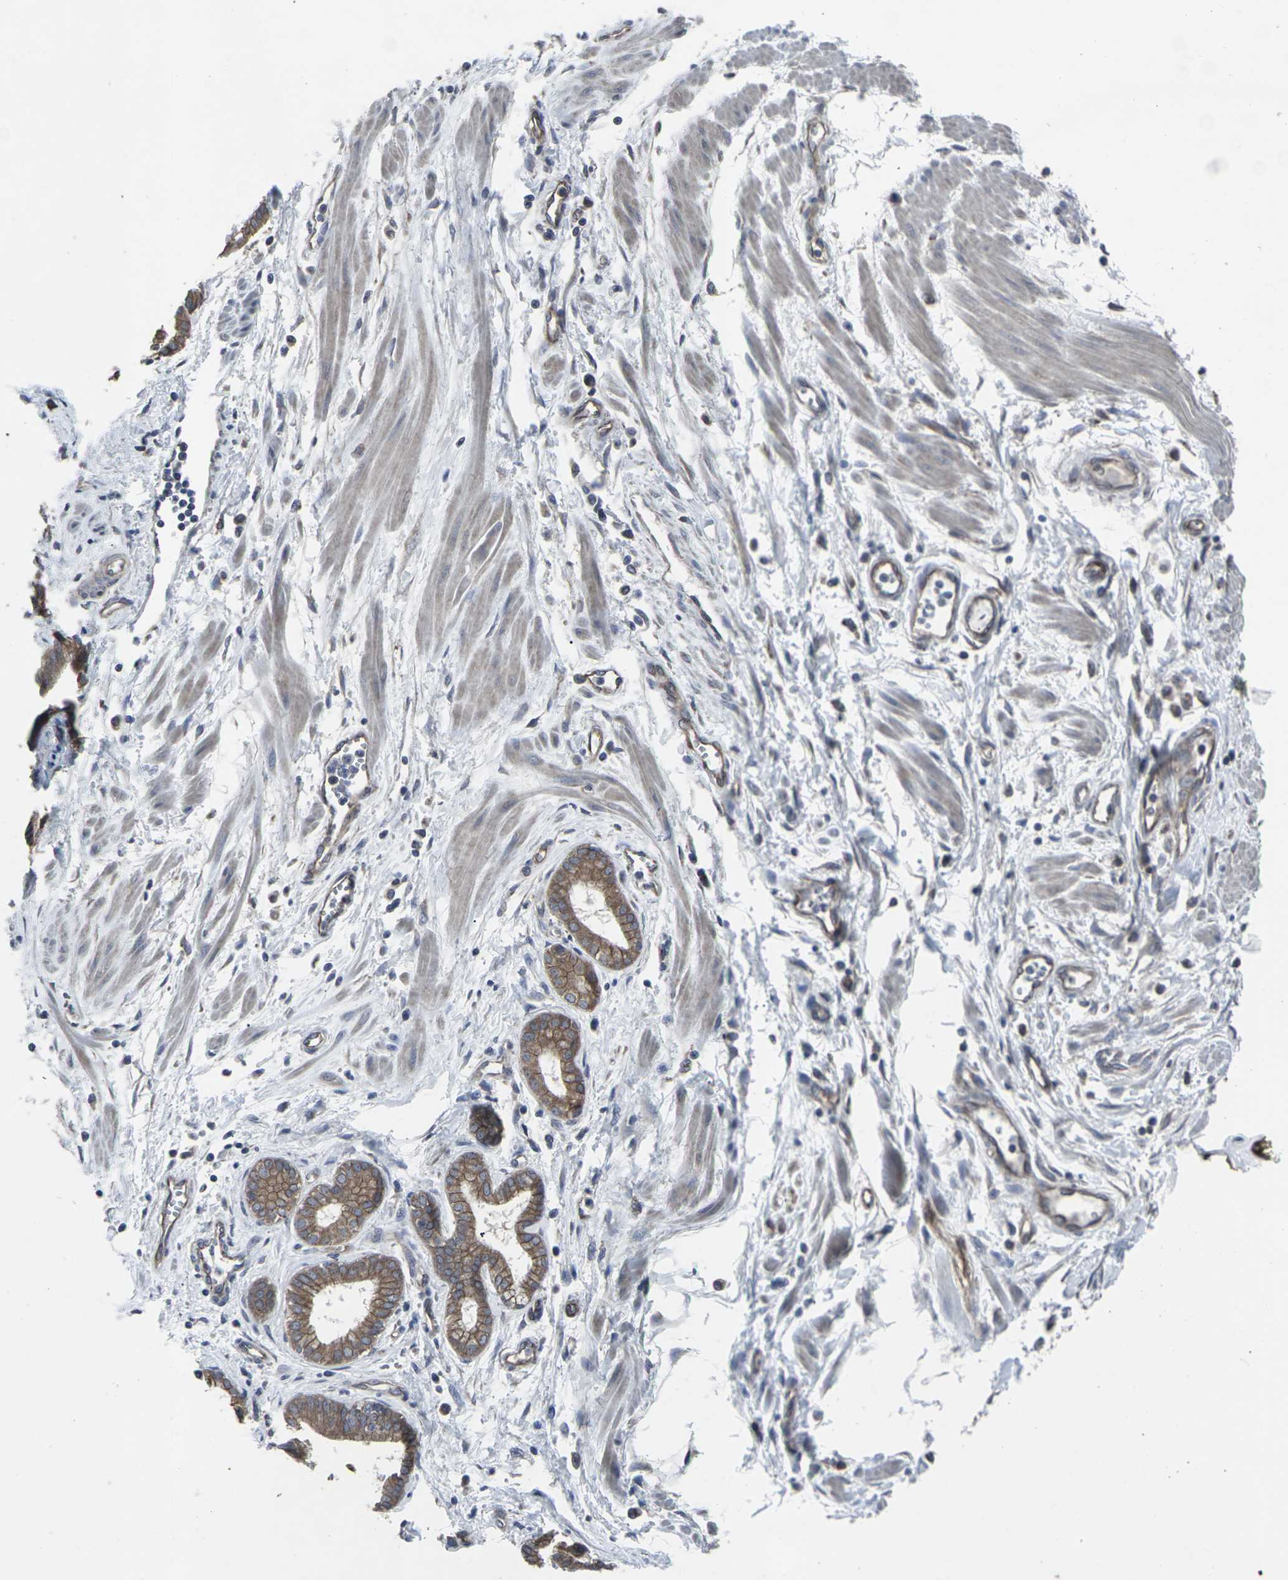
{"staining": {"intensity": "moderate", "quantity": ">75%", "location": "cytoplasmic/membranous"}, "tissue": "pancreatic cancer", "cell_type": "Tumor cells", "image_type": "cancer", "snomed": [{"axis": "morphology", "description": "Normal tissue, NOS"}, {"axis": "topography", "description": "Lymph node"}], "caption": "Pancreatic cancer stained for a protein shows moderate cytoplasmic/membranous positivity in tumor cells. The protein of interest is stained brown, and the nuclei are stained in blue (DAB (3,3'-diaminobenzidine) IHC with brightfield microscopy, high magnification).", "gene": "MAPKAPK2", "patient": {"sex": "male", "age": 50}}